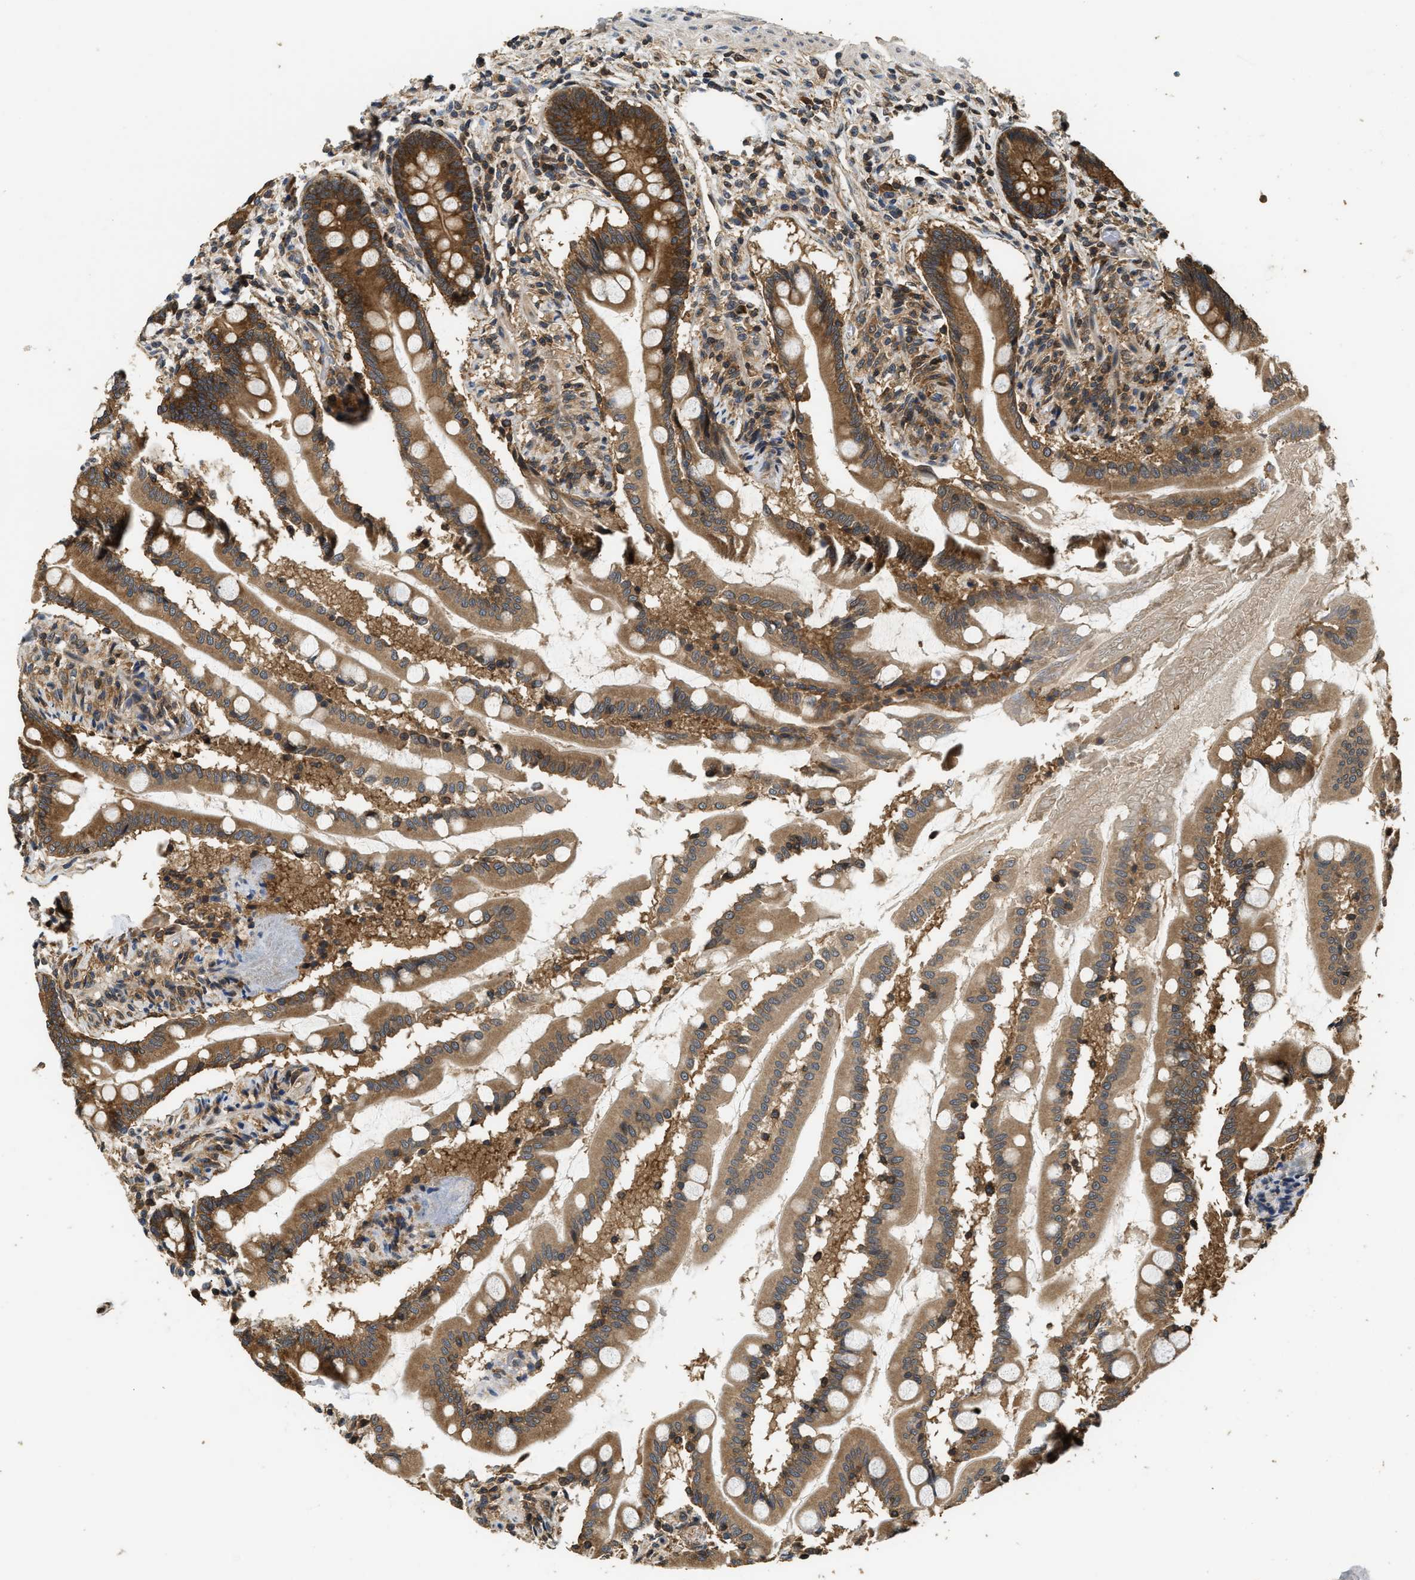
{"staining": {"intensity": "strong", "quantity": ">75%", "location": "cytoplasmic/membranous"}, "tissue": "small intestine", "cell_type": "Glandular cells", "image_type": "normal", "snomed": [{"axis": "morphology", "description": "Normal tissue, NOS"}, {"axis": "topography", "description": "Small intestine"}], "caption": "About >75% of glandular cells in normal human small intestine demonstrate strong cytoplasmic/membranous protein positivity as visualized by brown immunohistochemical staining.", "gene": "DNAJC2", "patient": {"sex": "female", "age": 56}}